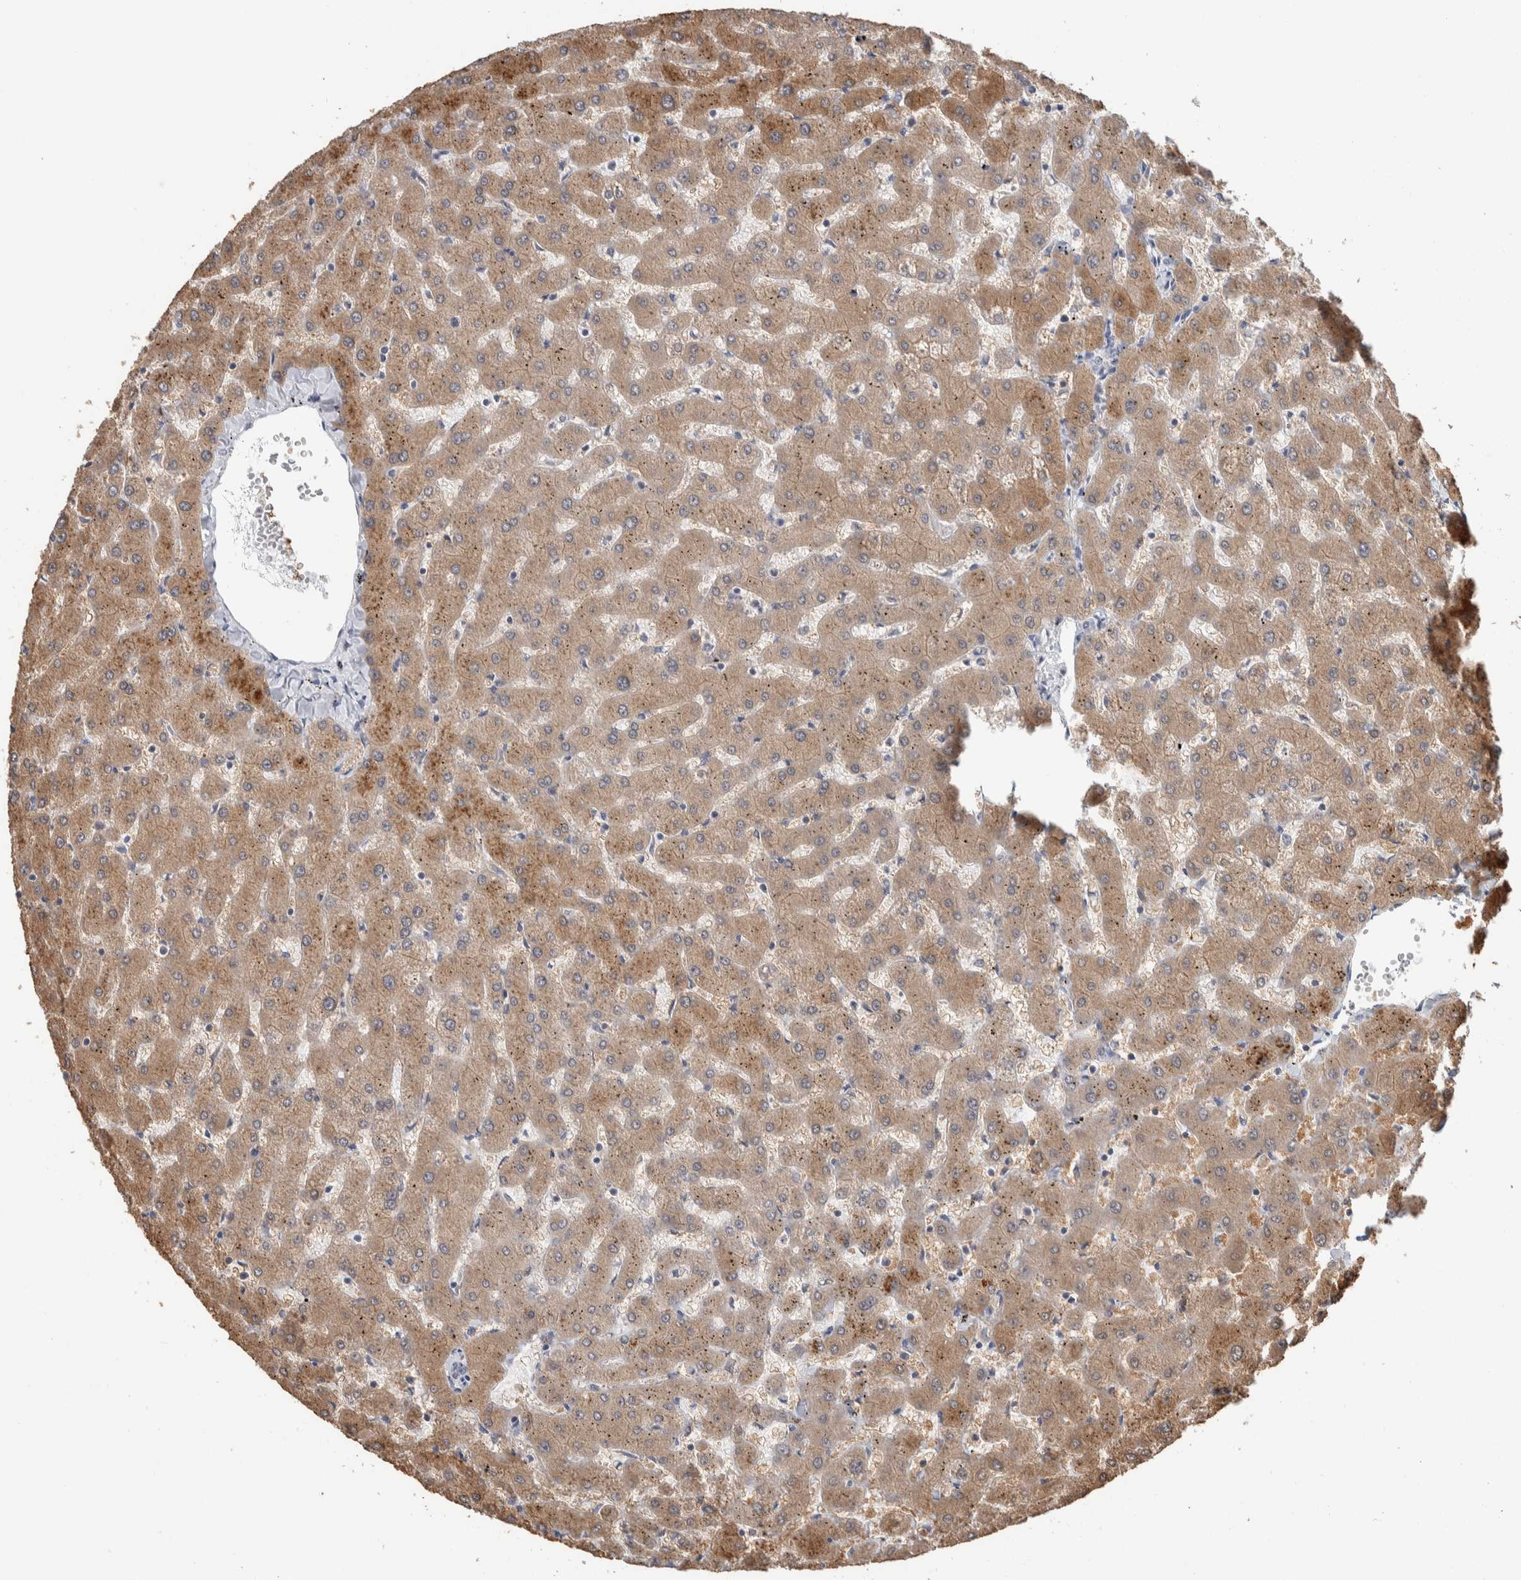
{"staining": {"intensity": "weak", "quantity": "<25%", "location": "cytoplasmic/membranous"}, "tissue": "liver", "cell_type": "Cholangiocytes", "image_type": "normal", "snomed": [{"axis": "morphology", "description": "Normal tissue, NOS"}, {"axis": "topography", "description": "Liver"}], "caption": "Immunohistochemistry micrograph of benign liver stained for a protein (brown), which displays no staining in cholangiocytes. (IHC, brightfield microscopy, high magnification).", "gene": "SHPK", "patient": {"sex": "female", "age": 63}}